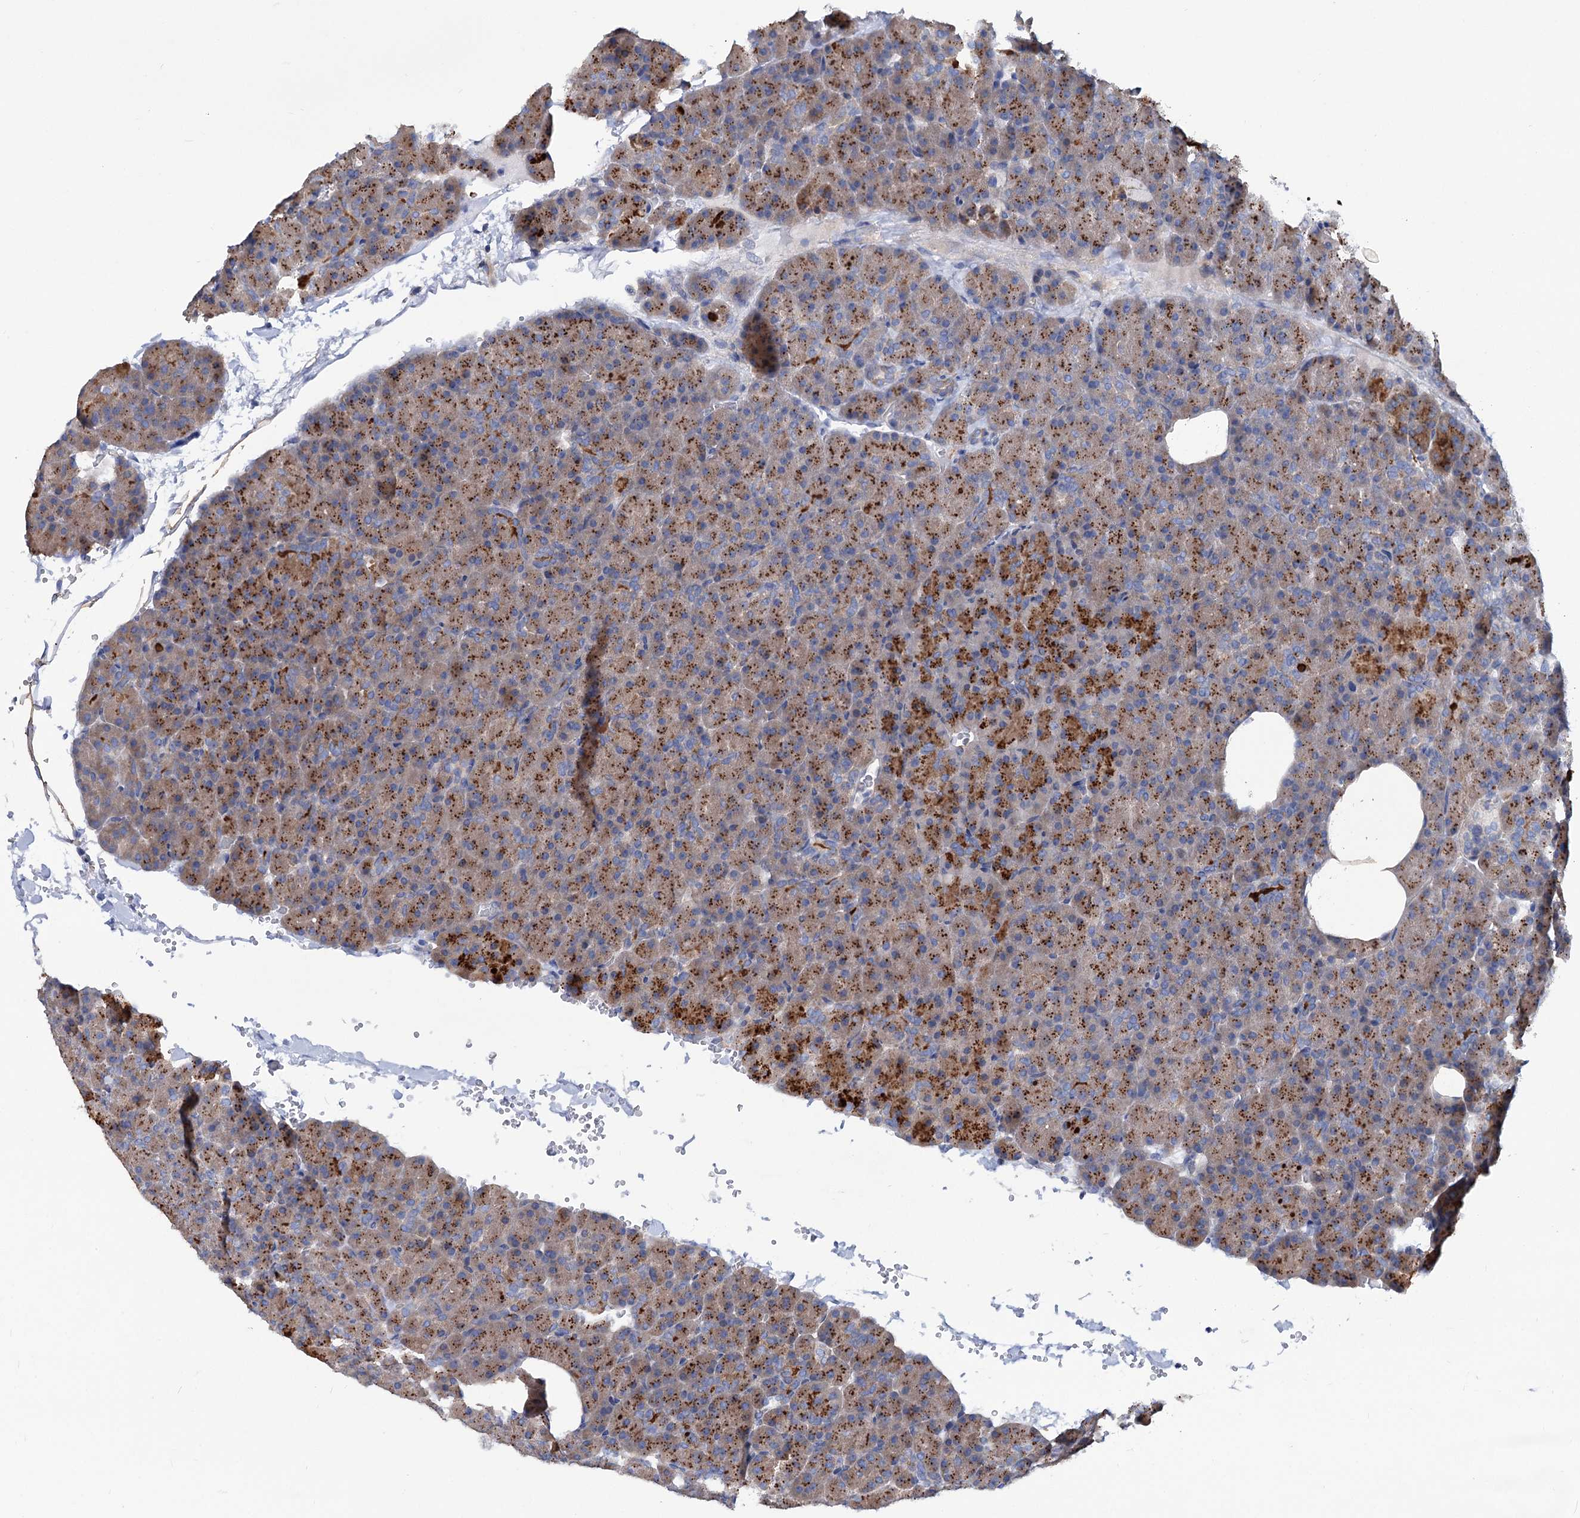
{"staining": {"intensity": "moderate", "quantity": ">75%", "location": "cytoplasmic/membranous"}, "tissue": "pancreas", "cell_type": "Exocrine glandular cells", "image_type": "normal", "snomed": [{"axis": "morphology", "description": "Normal tissue, NOS"}, {"axis": "morphology", "description": "Carcinoid, malignant, NOS"}, {"axis": "topography", "description": "Pancreas"}], "caption": "Human pancreas stained for a protein (brown) exhibits moderate cytoplasmic/membranous positive positivity in approximately >75% of exocrine glandular cells.", "gene": "TRIM55", "patient": {"sex": "female", "age": 35}}